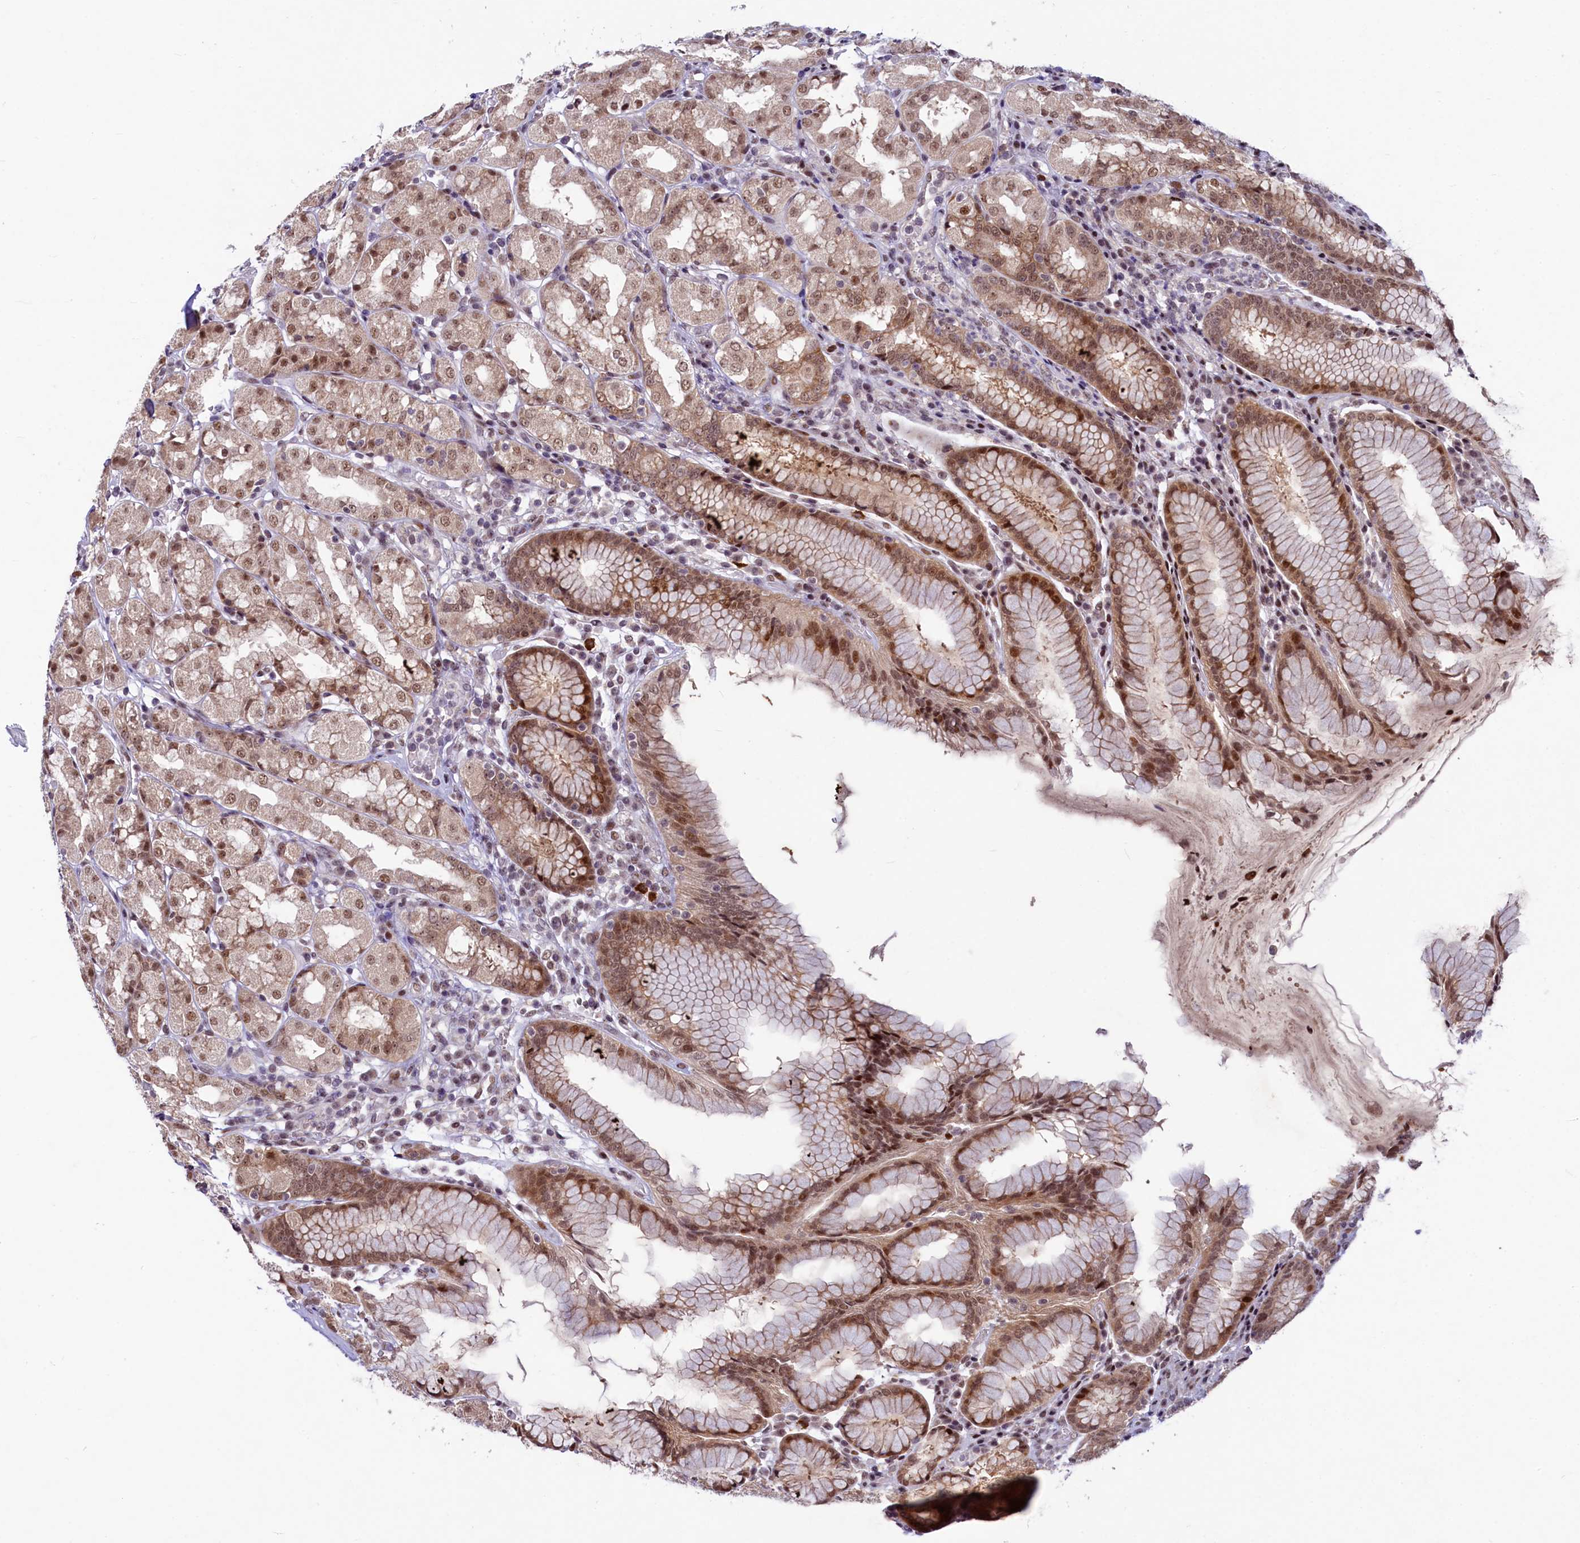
{"staining": {"intensity": "moderate", "quantity": "25%-75%", "location": "cytoplasmic/membranous,nuclear"}, "tissue": "stomach", "cell_type": "Glandular cells", "image_type": "normal", "snomed": [{"axis": "morphology", "description": "Normal tissue, NOS"}, {"axis": "topography", "description": "Stomach, lower"}], "caption": "A high-resolution micrograph shows immunohistochemistry staining of normal stomach, which reveals moderate cytoplasmic/membranous,nuclear staining in about 25%-75% of glandular cells. The staining is performed using DAB (3,3'-diaminobenzidine) brown chromogen to label protein expression. The nuclei are counter-stained blue using hematoxylin.", "gene": "ANKS3", "patient": {"sex": "female", "age": 56}}